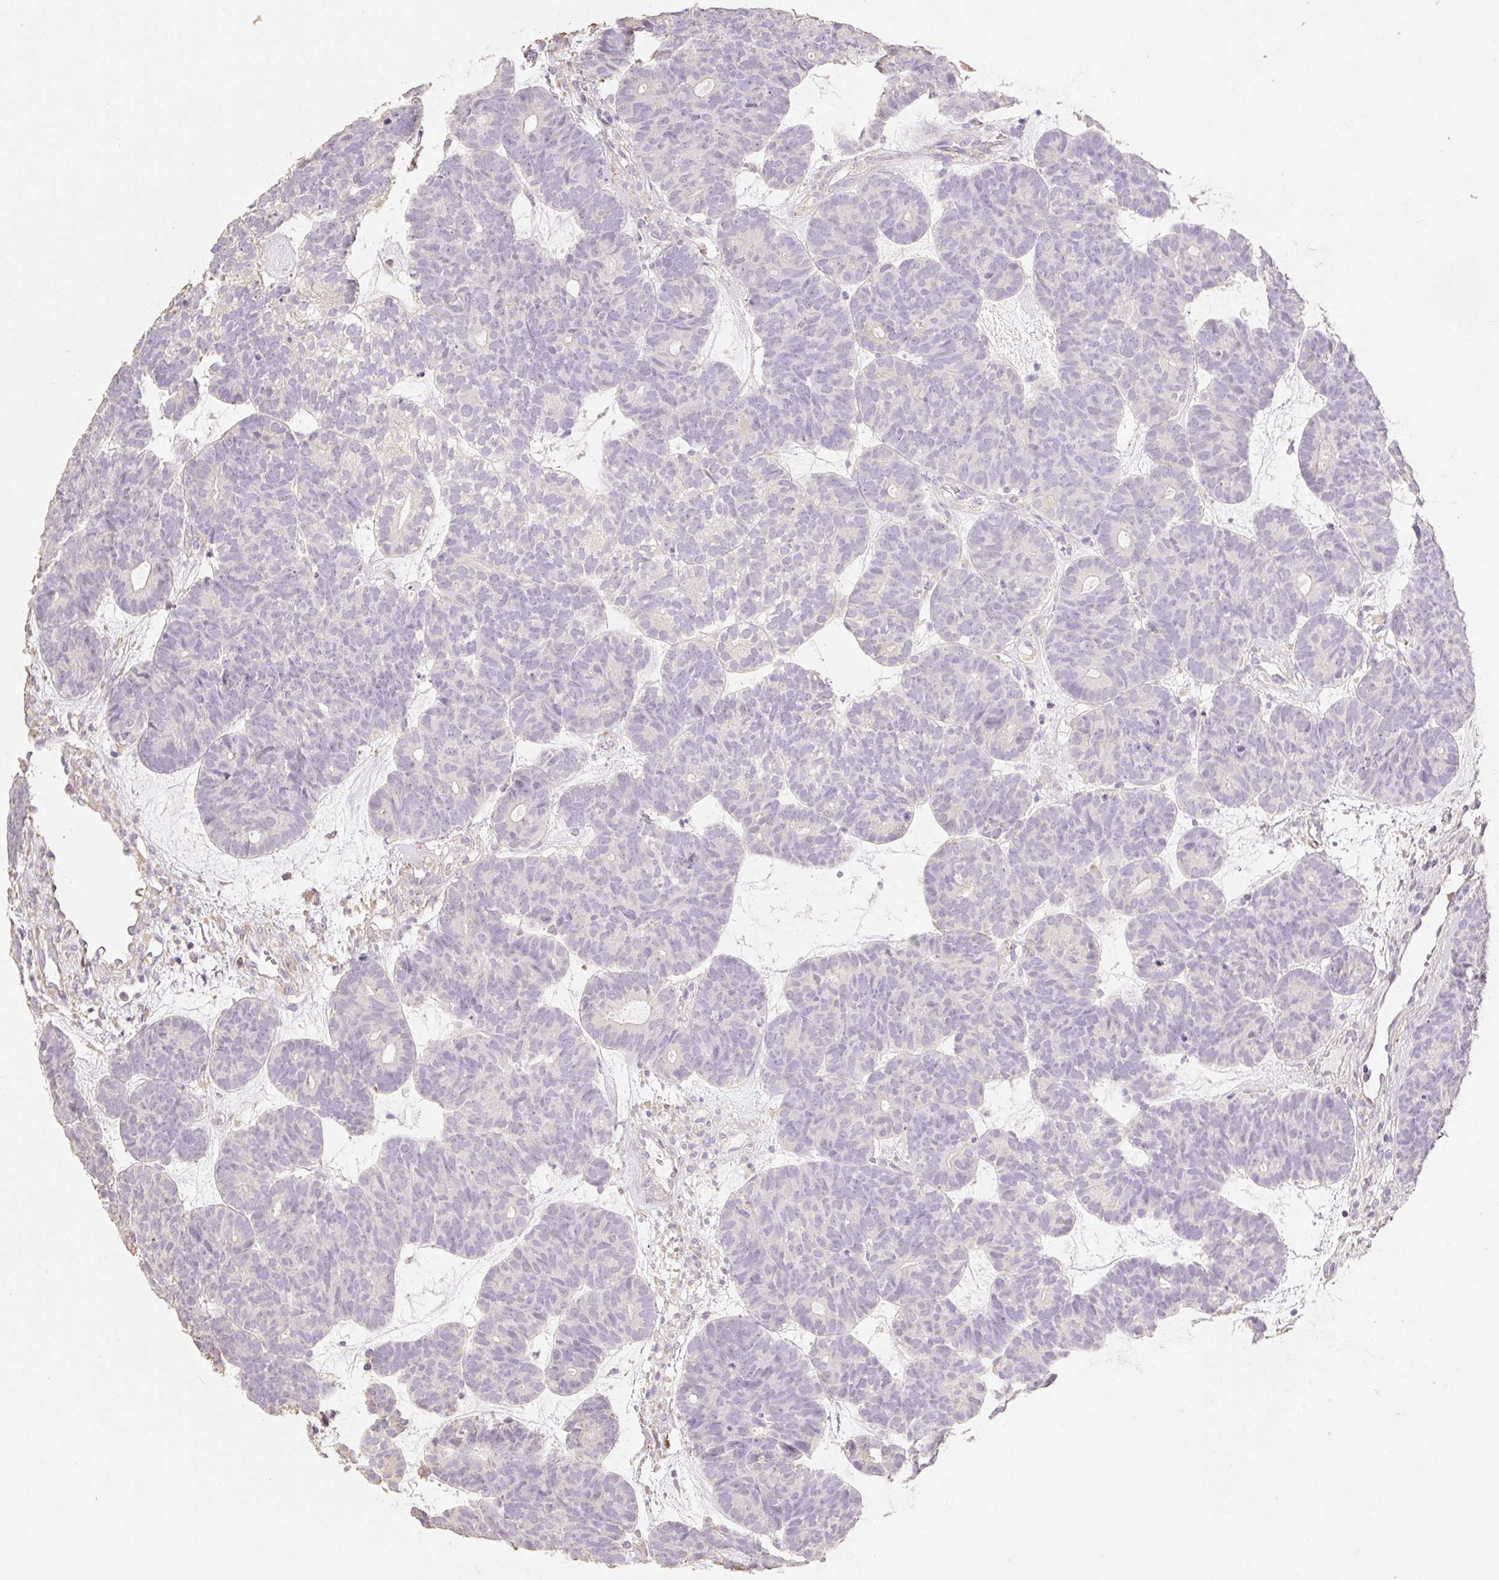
{"staining": {"intensity": "negative", "quantity": "none", "location": "none"}, "tissue": "head and neck cancer", "cell_type": "Tumor cells", "image_type": "cancer", "snomed": [{"axis": "morphology", "description": "Adenocarcinoma, NOS"}, {"axis": "topography", "description": "Head-Neck"}], "caption": "Head and neck adenocarcinoma stained for a protein using IHC displays no positivity tumor cells.", "gene": "MBOAT7", "patient": {"sex": "female", "age": 81}}